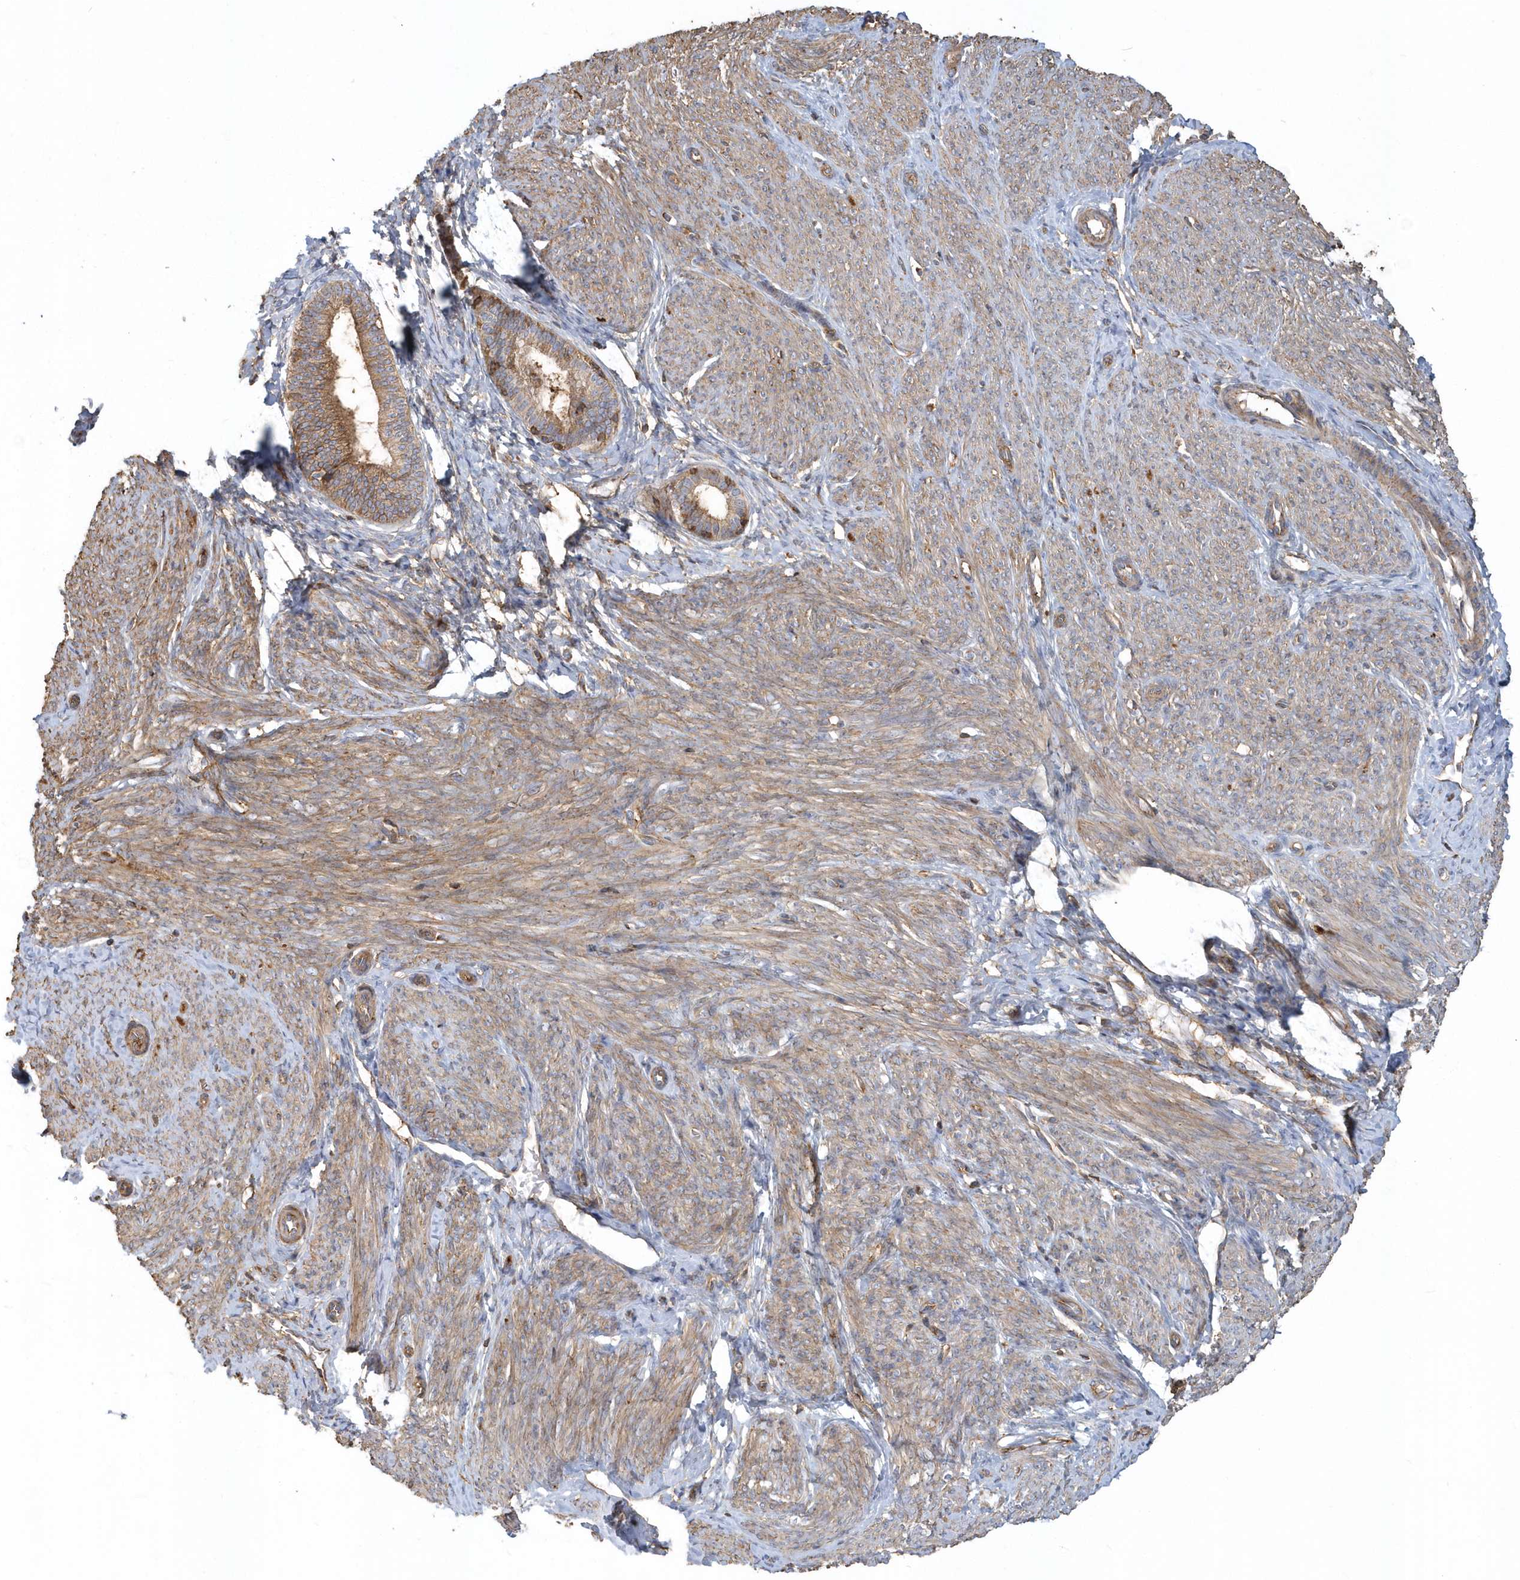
{"staining": {"intensity": "moderate", "quantity": "25%-75%", "location": "cytoplasmic/membranous"}, "tissue": "endometrium", "cell_type": "Cells in endometrial stroma", "image_type": "normal", "snomed": [{"axis": "morphology", "description": "Normal tissue, NOS"}, {"axis": "topography", "description": "Endometrium"}], "caption": "Brown immunohistochemical staining in normal endometrium demonstrates moderate cytoplasmic/membranous positivity in approximately 25%-75% of cells in endometrial stroma. The protein of interest is shown in brown color, while the nuclei are stained blue.", "gene": "TRAIP", "patient": {"sex": "female", "age": 72}}